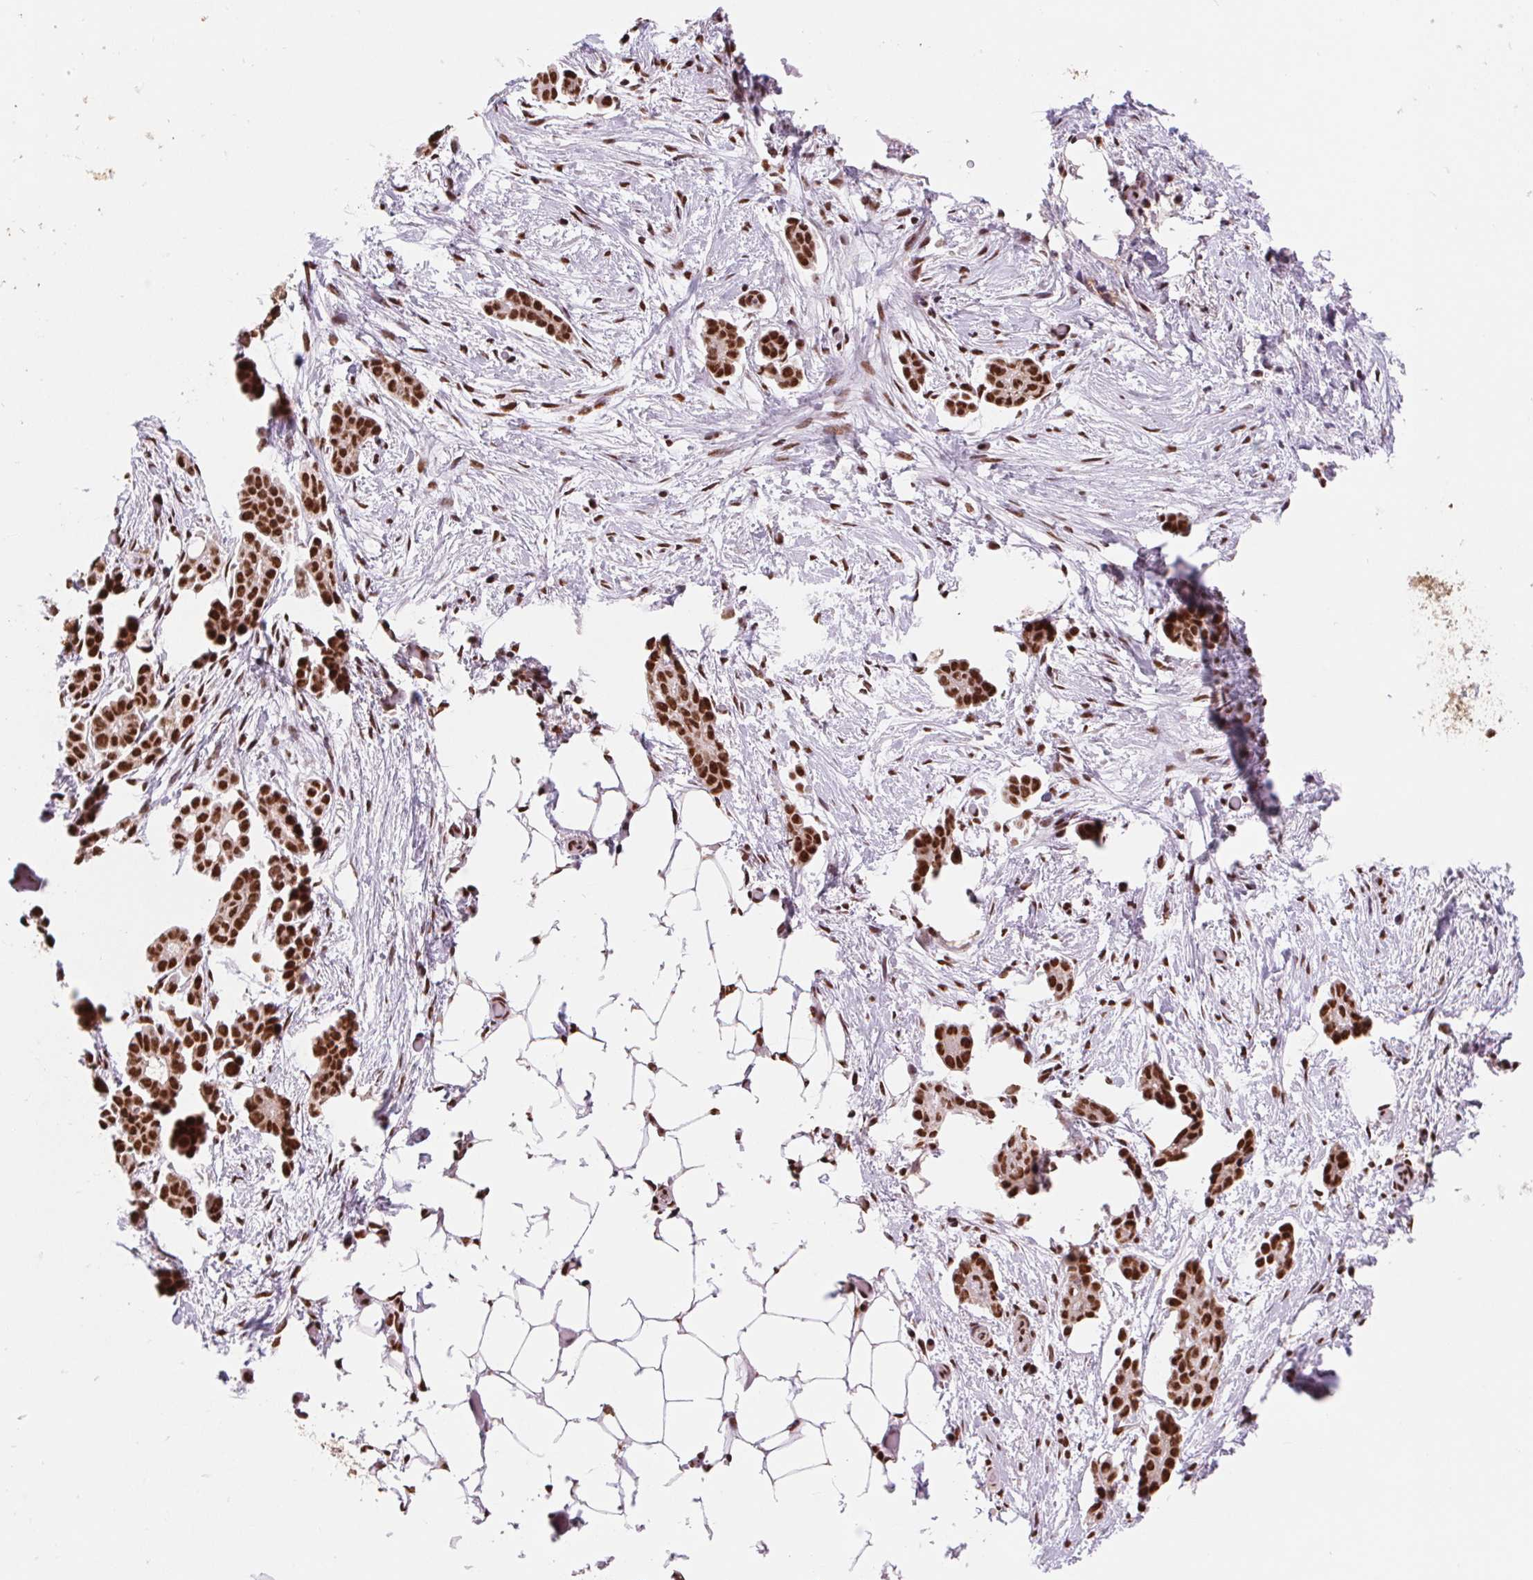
{"staining": {"intensity": "strong", "quantity": ">75%", "location": "nuclear"}, "tissue": "ovarian cancer", "cell_type": "Tumor cells", "image_type": "cancer", "snomed": [{"axis": "morphology", "description": "Cystadenocarcinoma, serous, NOS"}, {"axis": "topography", "description": "Ovary"}], "caption": "Protein expression analysis of human ovarian cancer reveals strong nuclear positivity in about >75% of tumor cells.", "gene": "SNRPG", "patient": {"sex": "female", "age": 50}}